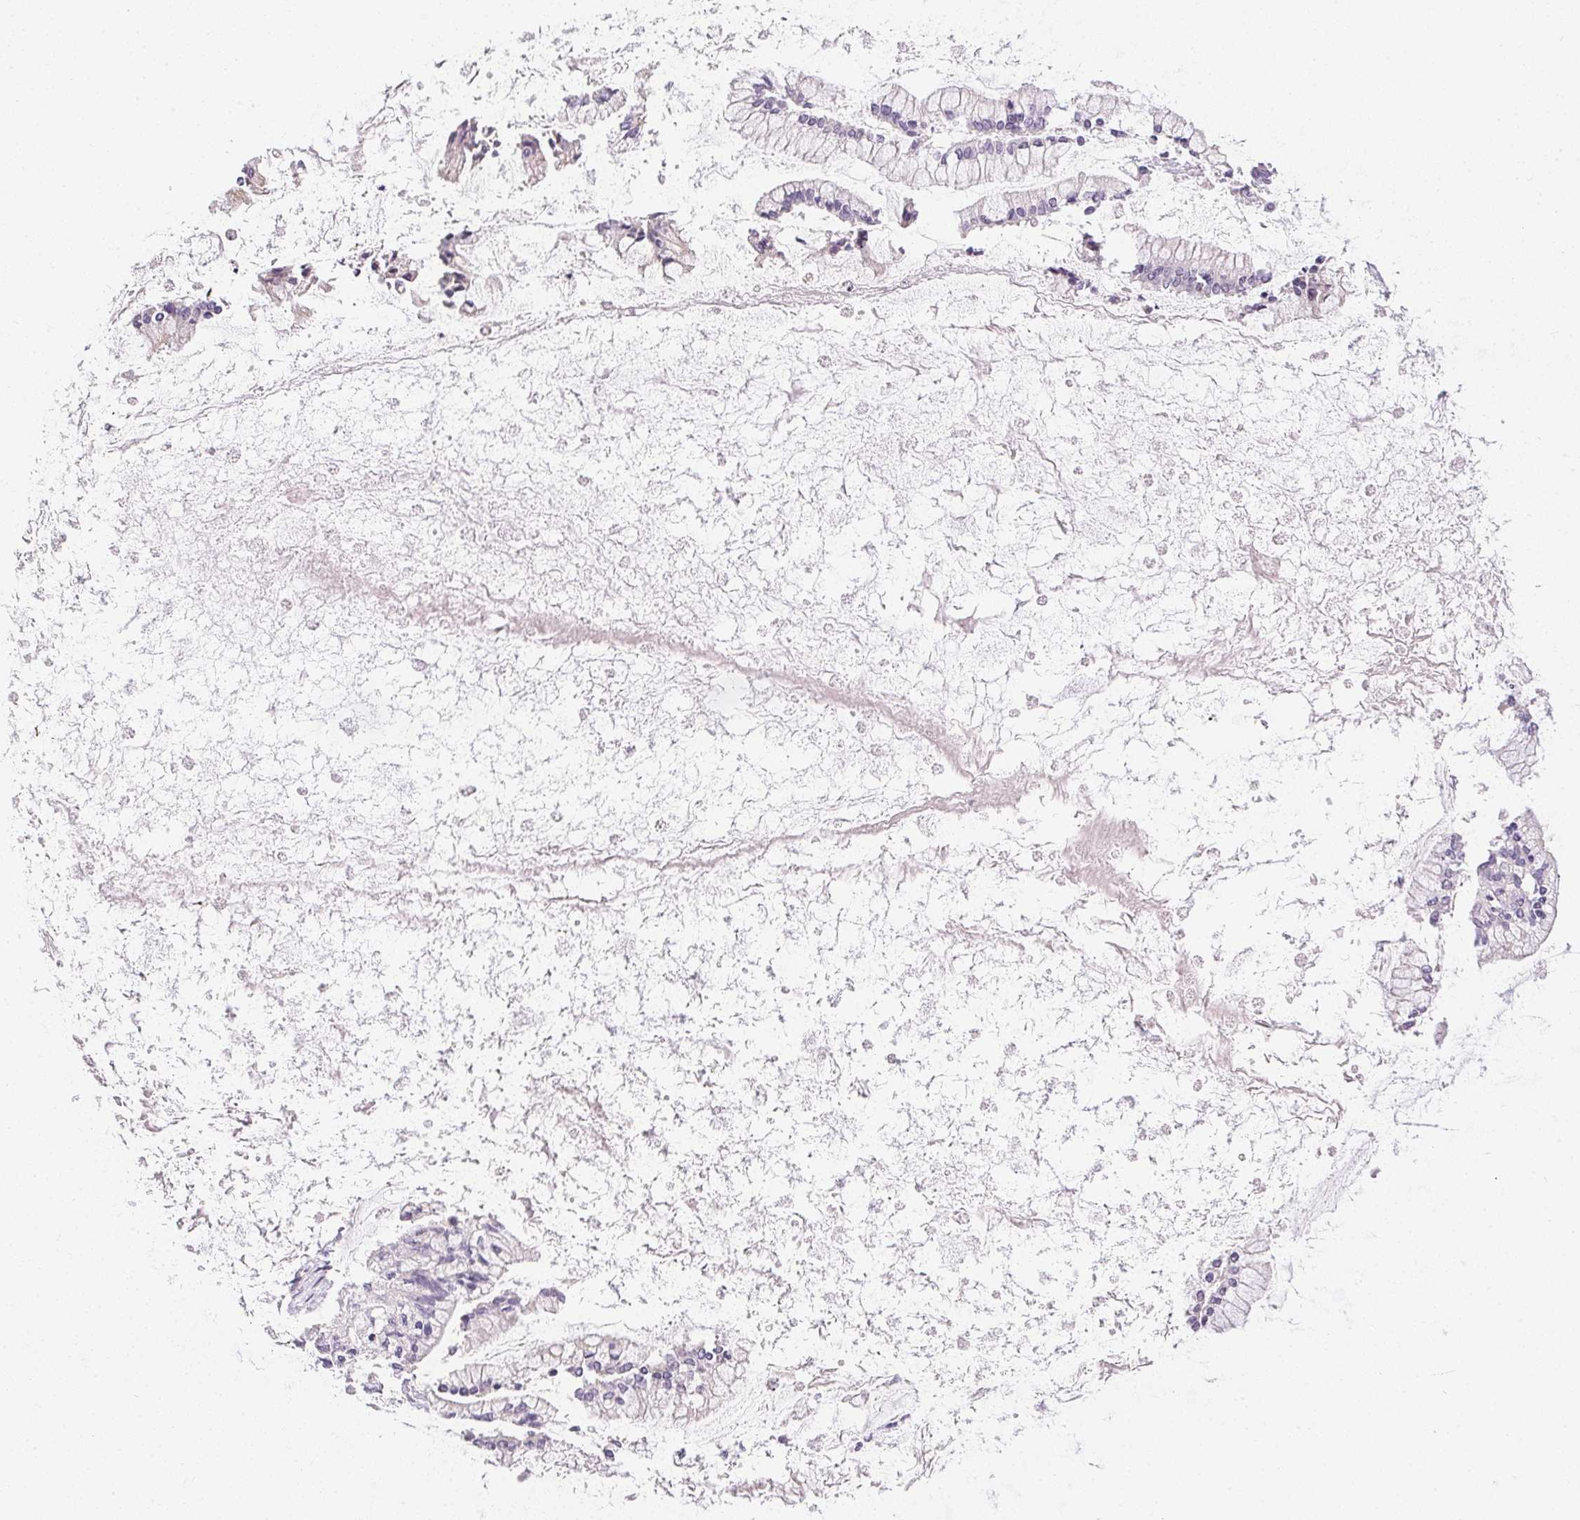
{"staining": {"intensity": "negative", "quantity": "none", "location": "none"}, "tissue": "ovarian cancer", "cell_type": "Tumor cells", "image_type": "cancer", "snomed": [{"axis": "morphology", "description": "Cystadenocarcinoma, mucinous, NOS"}, {"axis": "topography", "description": "Ovary"}], "caption": "Micrograph shows no protein expression in tumor cells of ovarian mucinous cystadenocarcinoma tissue. Brightfield microscopy of immunohistochemistry stained with DAB (brown) and hematoxylin (blue), captured at high magnification.", "gene": "GSDMC", "patient": {"sex": "female", "age": 67}}